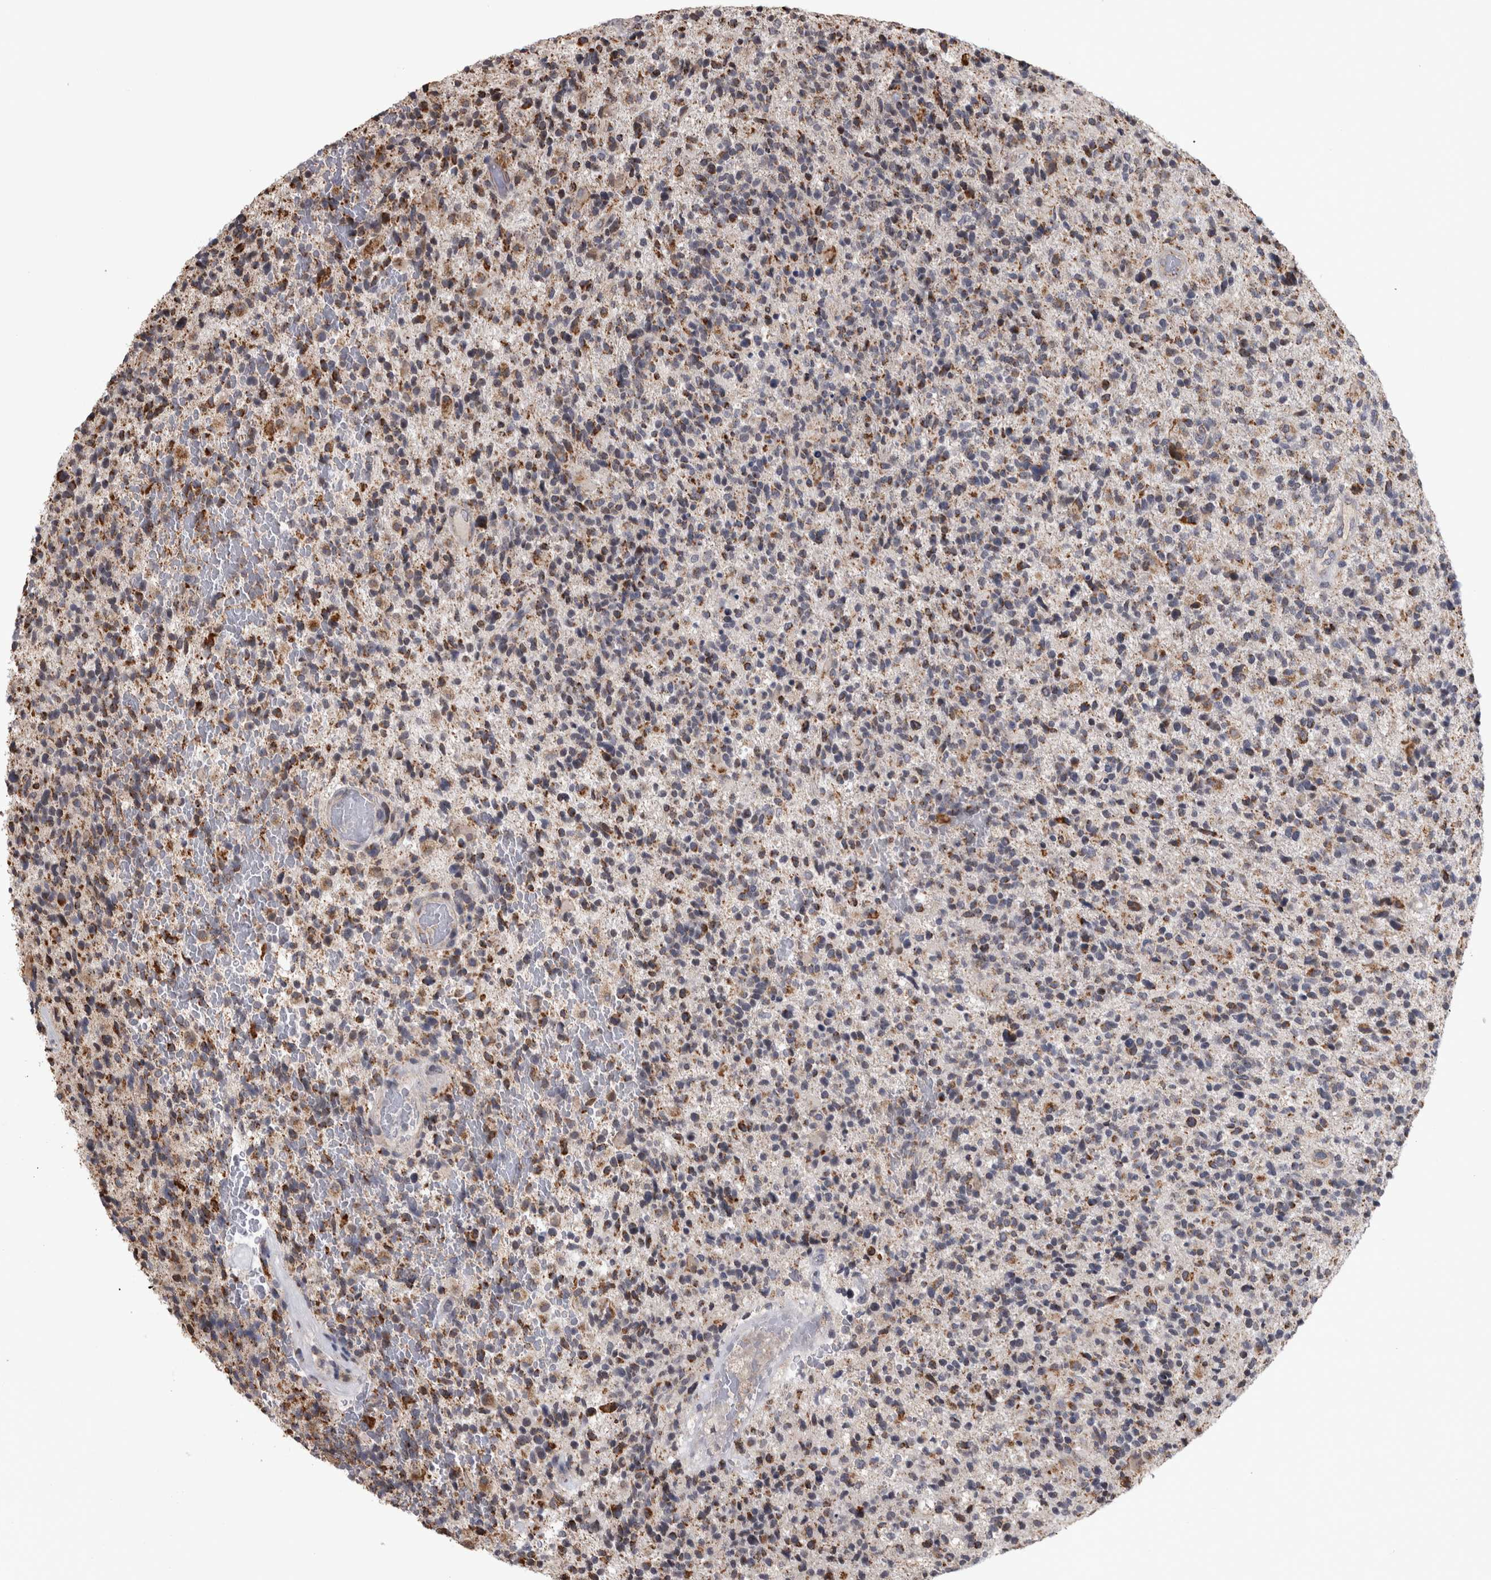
{"staining": {"intensity": "moderate", "quantity": ">75%", "location": "cytoplasmic/membranous"}, "tissue": "glioma", "cell_type": "Tumor cells", "image_type": "cancer", "snomed": [{"axis": "morphology", "description": "Glioma, malignant, High grade"}, {"axis": "topography", "description": "Brain"}], "caption": "Protein staining of glioma tissue demonstrates moderate cytoplasmic/membranous positivity in about >75% of tumor cells.", "gene": "DBT", "patient": {"sex": "male", "age": 72}}